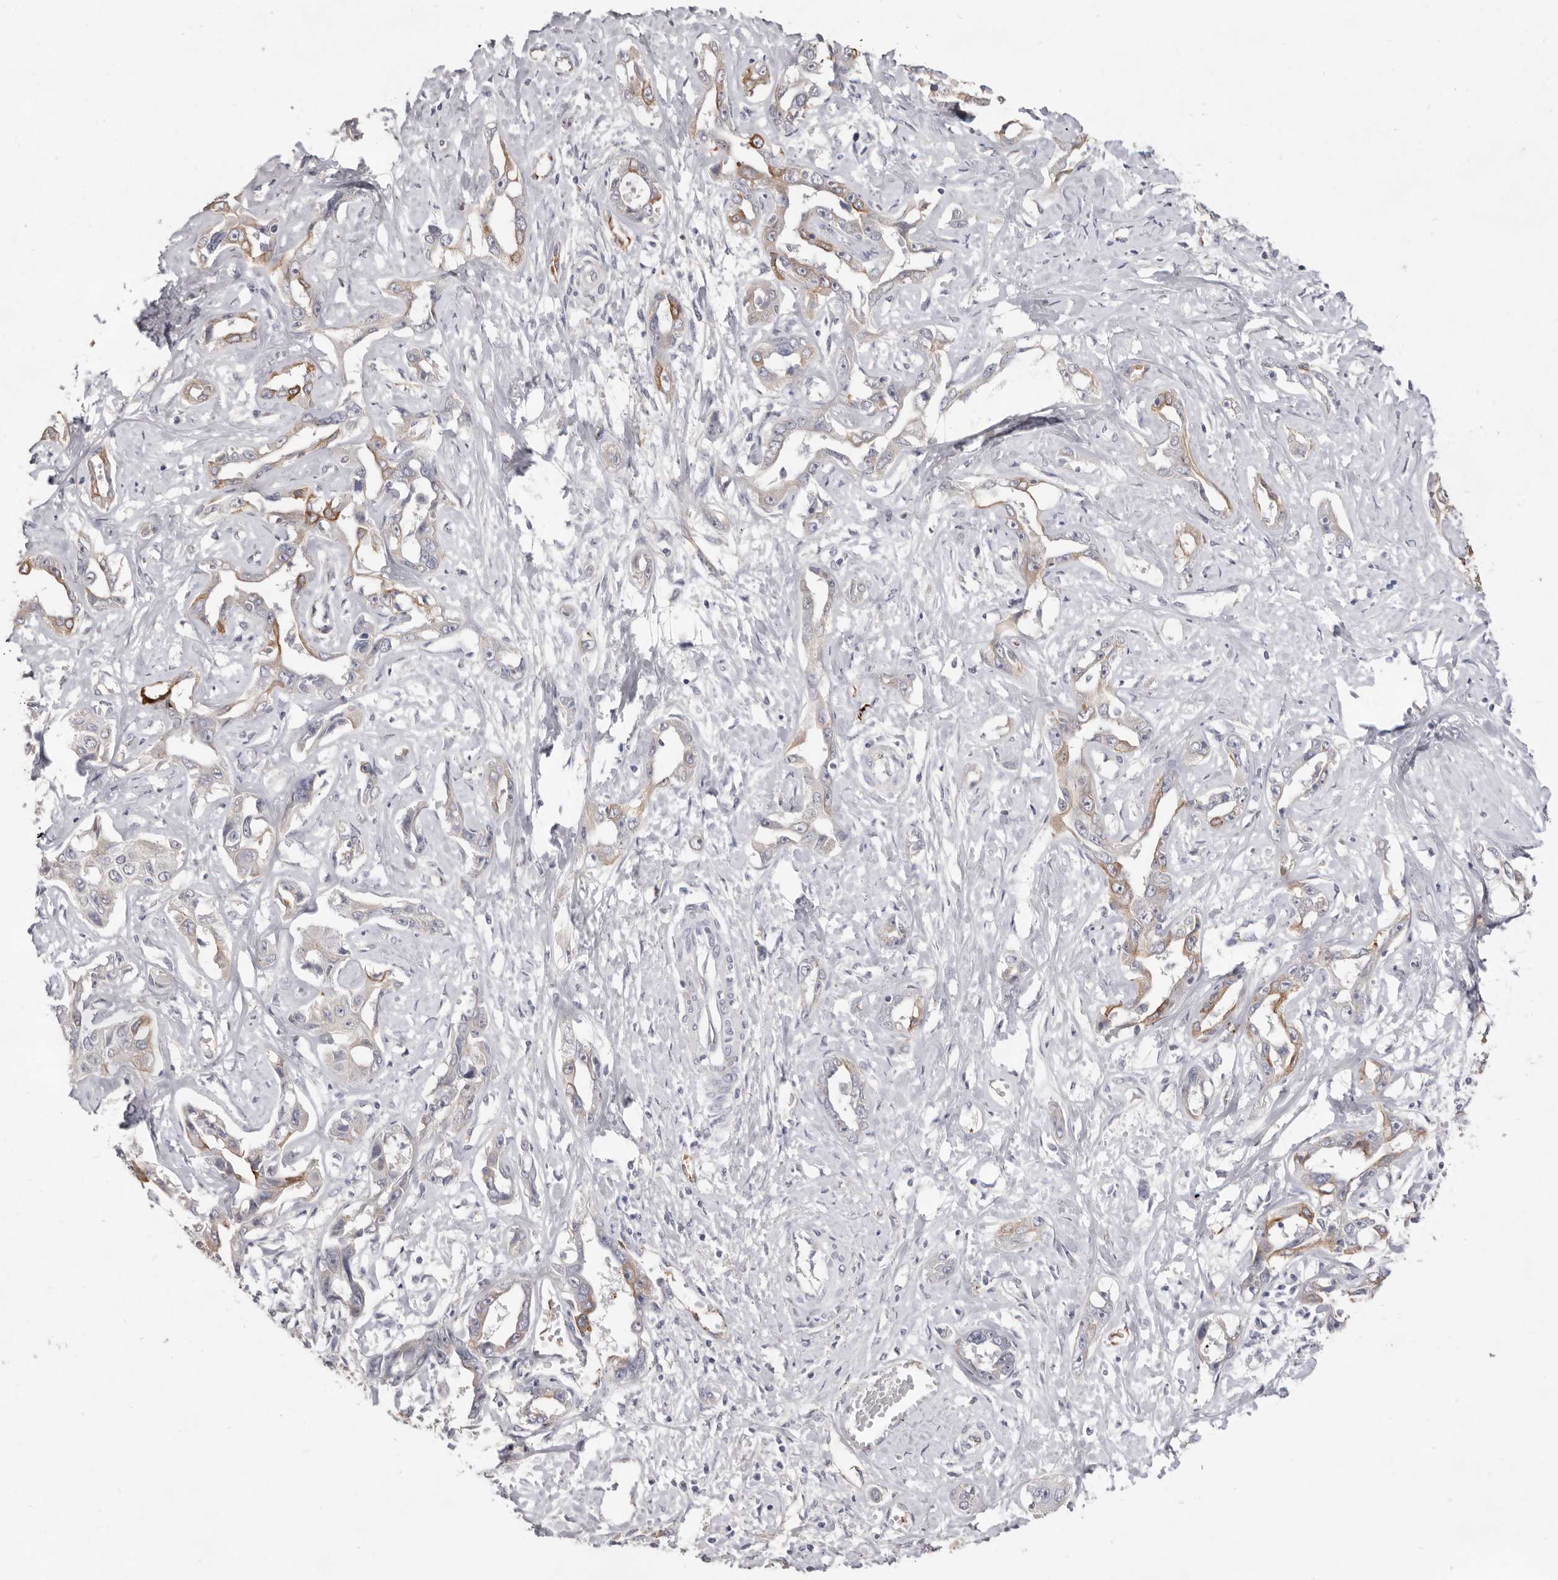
{"staining": {"intensity": "moderate", "quantity": "<25%", "location": "cytoplasmic/membranous"}, "tissue": "liver cancer", "cell_type": "Tumor cells", "image_type": "cancer", "snomed": [{"axis": "morphology", "description": "Cholangiocarcinoma"}, {"axis": "topography", "description": "Liver"}], "caption": "Protein expression analysis of human liver cholangiocarcinoma reveals moderate cytoplasmic/membranous staining in about <25% of tumor cells.", "gene": "ZYG11B", "patient": {"sex": "male", "age": 59}}